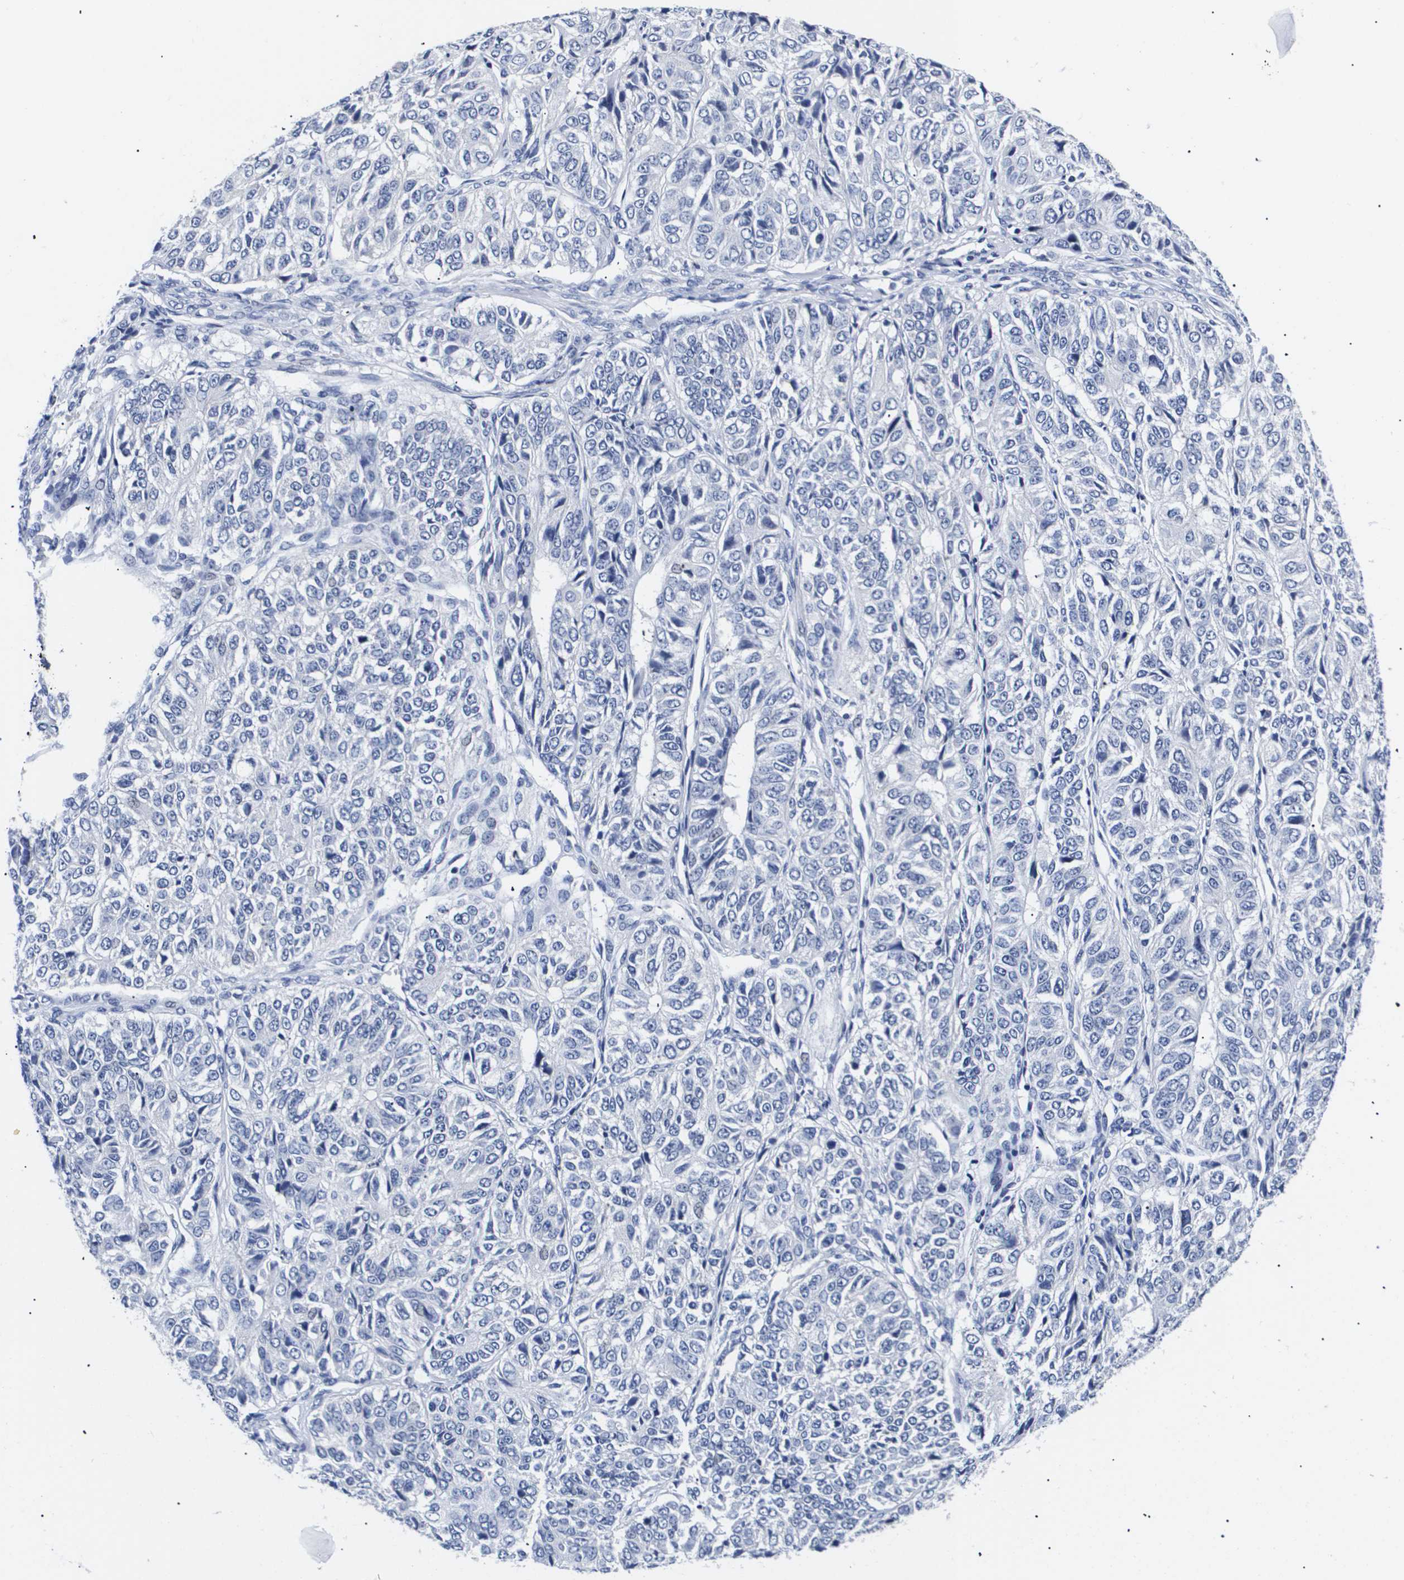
{"staining": {"intensity": "negative", "quantity": "none", "location": "none"}, "tissue": "ovarian cancer", "cell_type": "Tumor cells", "image_type": "cancer", "snomed": [{"axis": "morphology", "description": "Carcinoma, endometroid"}, {"axis": "topography", "description": "Ovary"}], "caption": "IHC histopathology image of human endometroid carcinoma (ovarian) stained for a protein (brown), which reveals no staining in tumor cells. The staining is performed using DAB (3,3'-diaminobenzidine) brown chromogen with nuclei counter-stained in using hematoxylin.", "gene": "ATP6V0A4", "patient": {"sex": "female", "age": 51}}